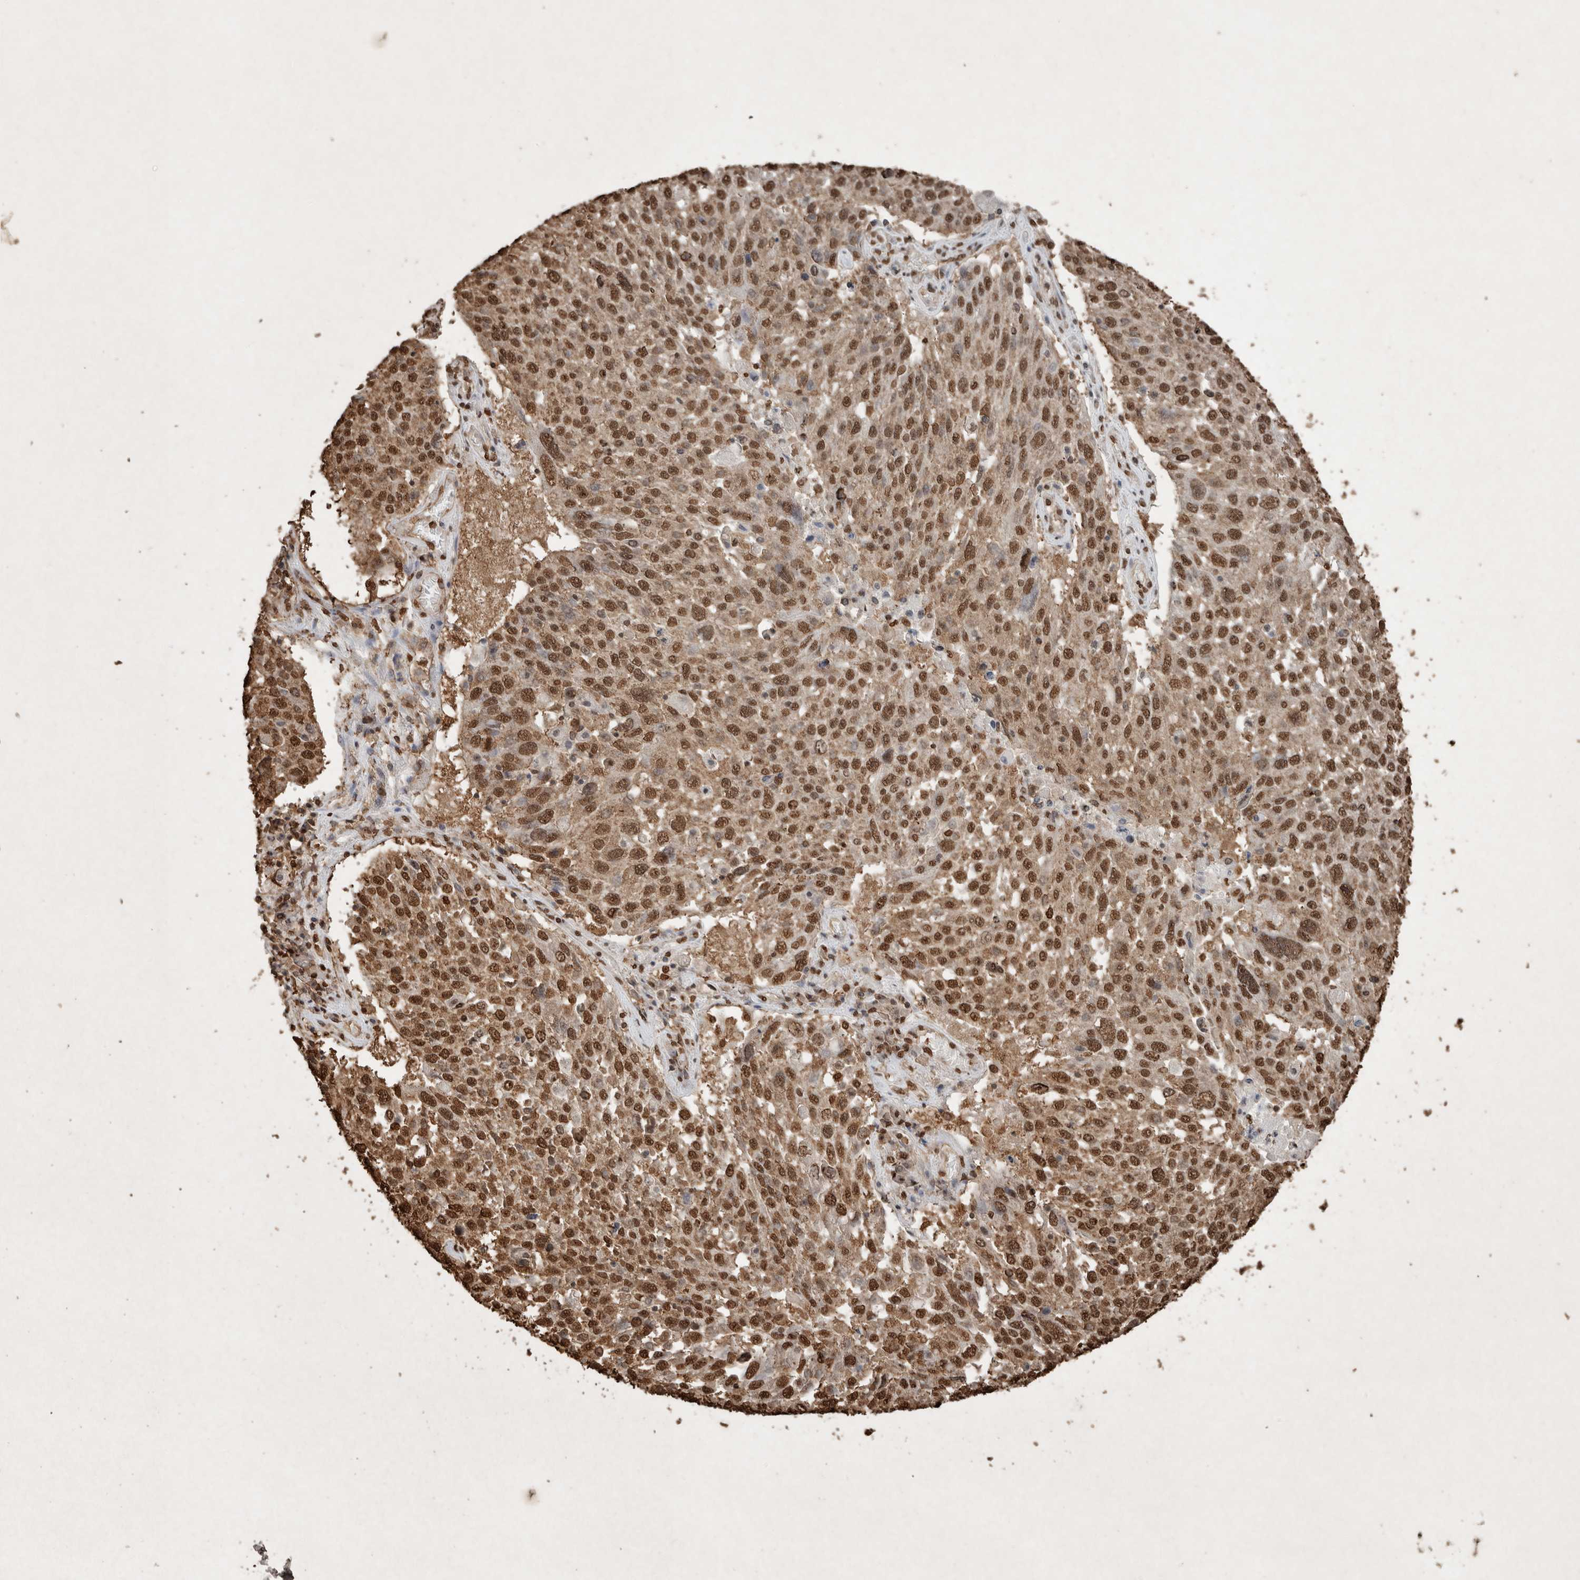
{"staining": {"intensity": "moderate", "quantity": ">75%", "location": "nuclear"}, "tissue": "lung cancer", "cell_type": "Tumor cells", "image_type": "cancer", "snomed": [{"axis": "morphology", "description": "Squamous cell carcinoma, NOS"}, {"axis": "topography", "description": "Lung"}], "caption": "Moderate nuclear positivity is present in about >75% of tumor cells in squamous cell carcinoma (lung). The staining was performed using DAB to visualize the protein expression in brown, while the nuclei were stained in blue with hematoxylin (Magnification: 20x).", "gene": "FSTL3", "patient": {"sex": "male", "age": 65}}